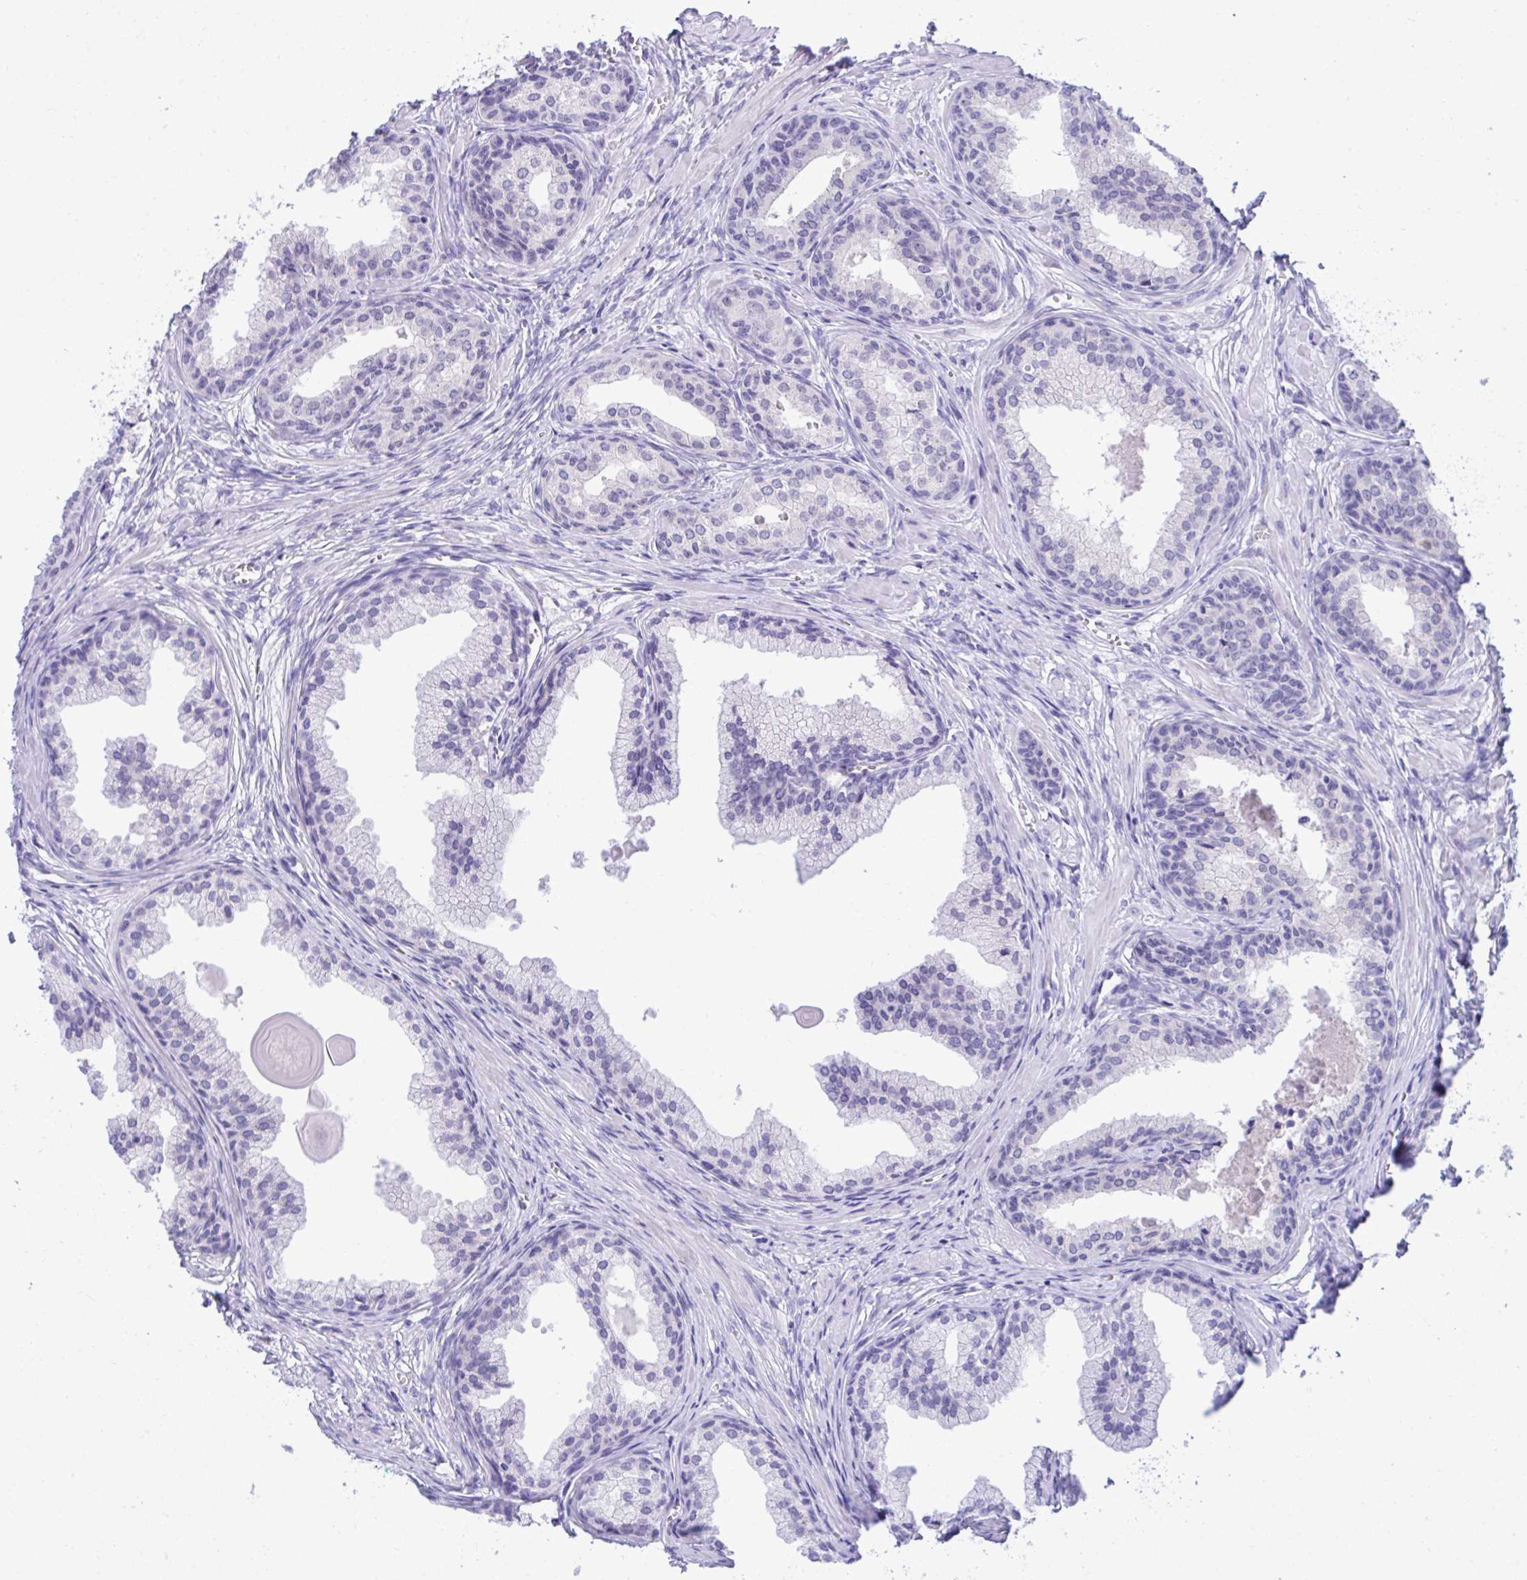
{"staining": {"intensity": "negative", "quantity": "none", "location": "none"}, "tissue": "prostate cancer", "cell_type": "Tumor cells", "image_type": "cancer", "snomed": [{"axis": "morphology", "description": "Adenocarcinoma, High grade"}, {"axis": "topography", "description": "Prostate"}], "caption": "High power microscopy micrograph of an immunohistochemistry histopathology image of prostate cancer, revealing no significant expression in tumor cells. (Brightfield microscopy of DAB IHC at high magnification).", "gene": "PGM2L1", "patient": {"sex": "male", "age": 68}}